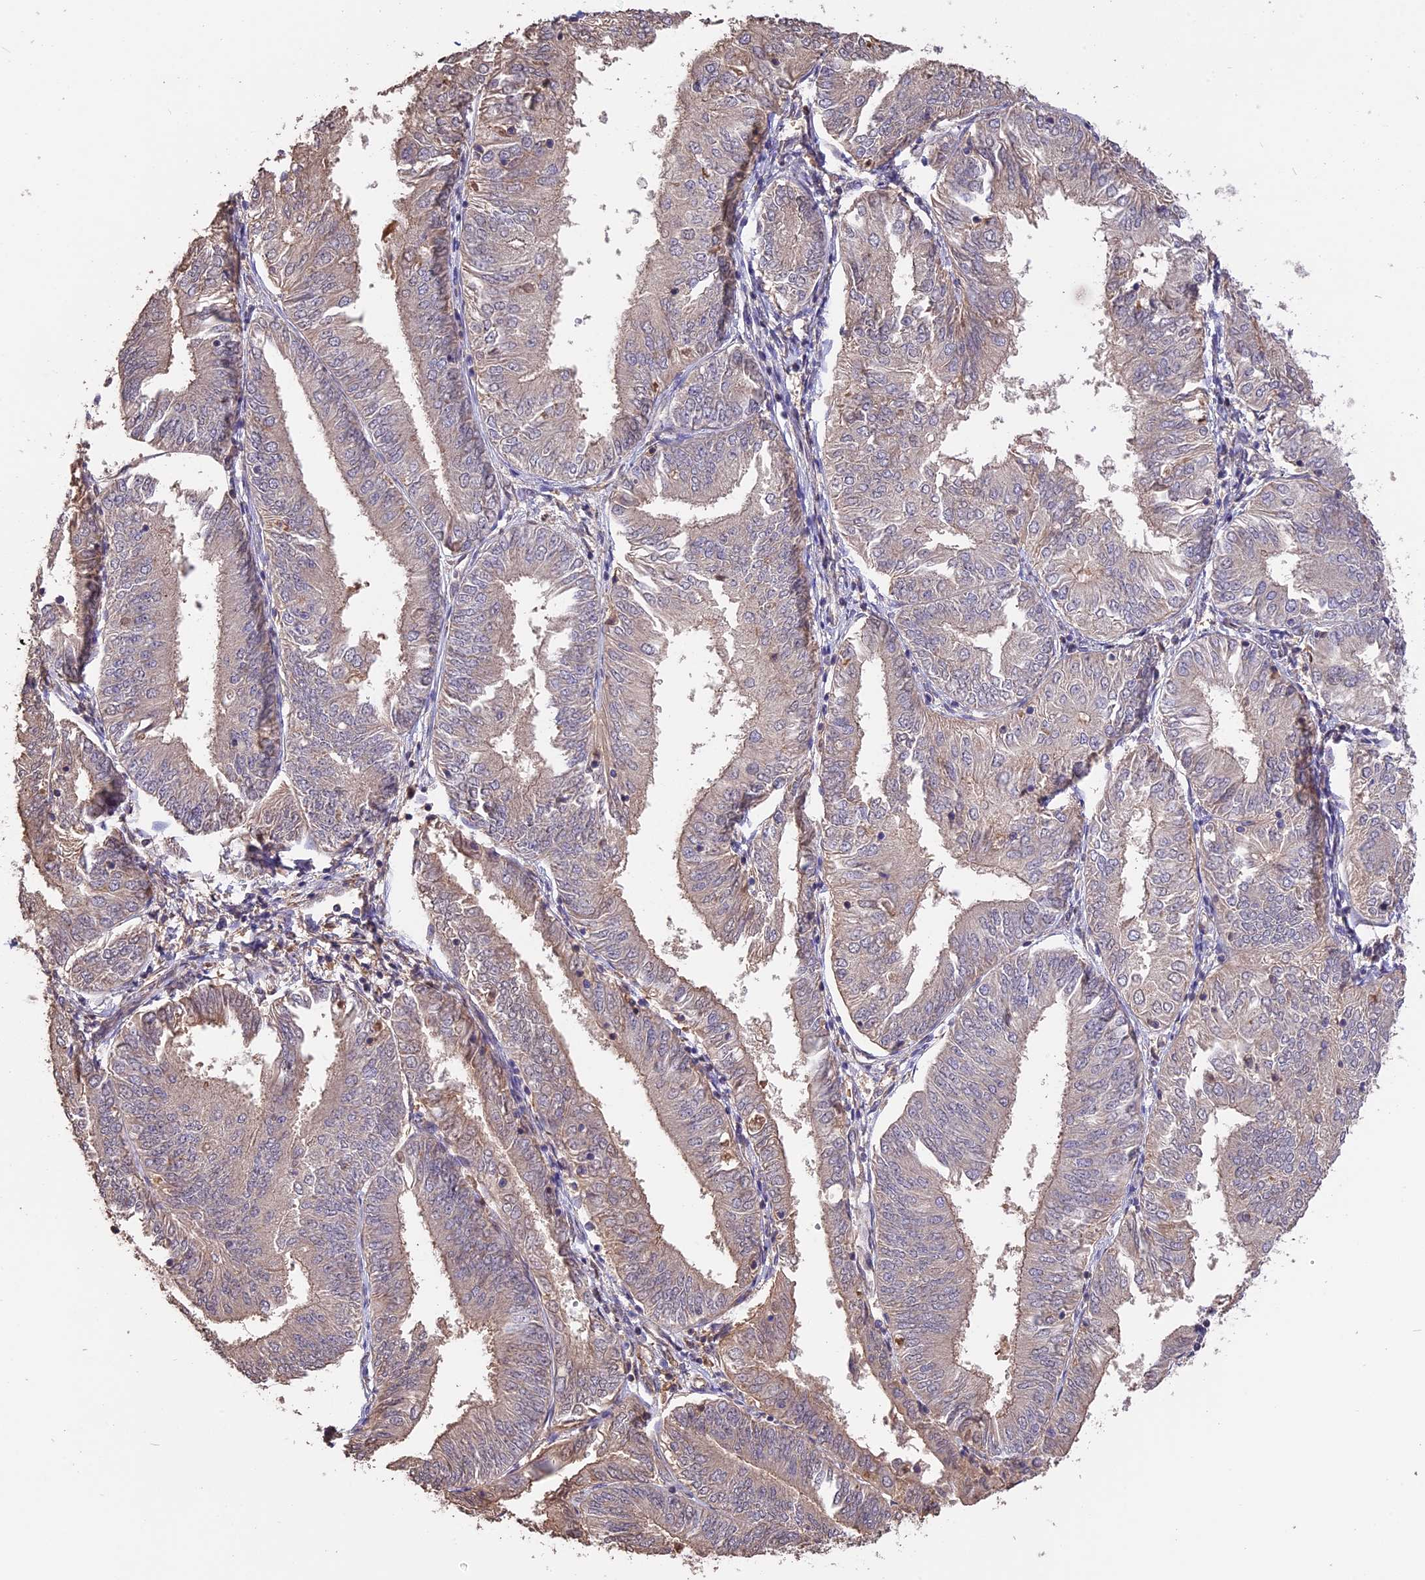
{"staining": {"intensity": "negative", "quantity": "none", "location": "none"}, "tissue": "endometrial cancer", "cell_type": "Tumor cells", "image_type": "cancer", "snomed": [{"axis": "morphology", "description": "Adenocarcinoma, NOS"}, {"axis": "topography", "description": "Endometrium"}], "caption": "Tumor cells show no significant protein expression in endometrial adenocarcinoma.", "gene": "RASAL1", "patient": {"sex": "female", "age": 58}}